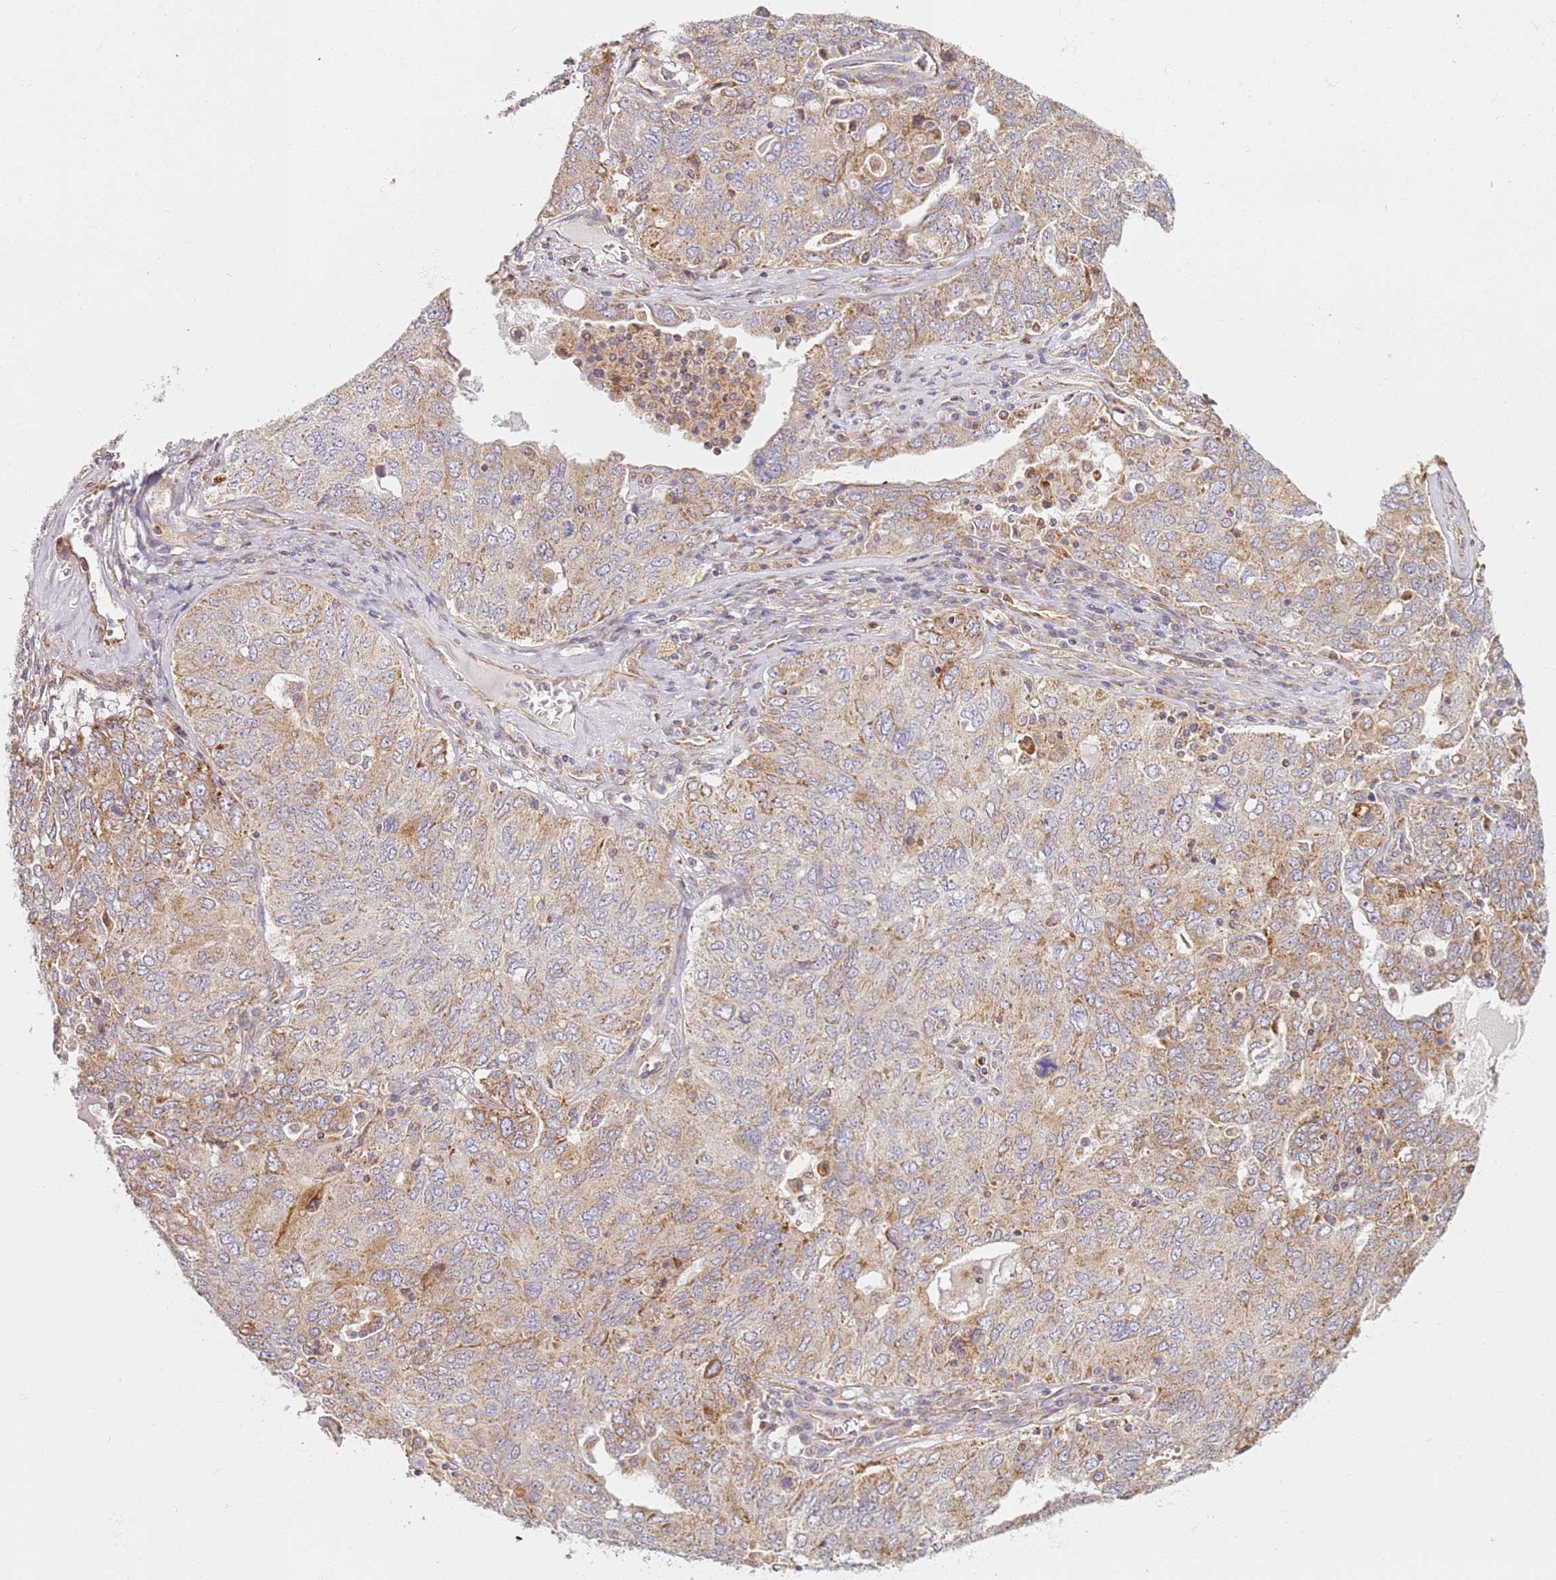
{"staining": {"intensity": "moderate", "quantity": "25%-75%", "location": "cytoplasmic/membranous"}, "tissue": "ovarian cancer", "cell_type": "Tumor cells", "image_type": "cancer", "snomed": [{"axis": "morphology", "description": "Carcinoma, endometroid"}, {"axis": "topography", "description": "Ovary"}], "caption": "This image displays ovarian cancer (endometroid carcinoma) stained with immunohistochemistry to label a protein in brown. The cytoplasmic/membranous of tumor cells show moderate positivity for the protein. Nuclei are counter-stained blue.", "gene": "PROKR2", "patient": {"sex": "female", "age": 62}}